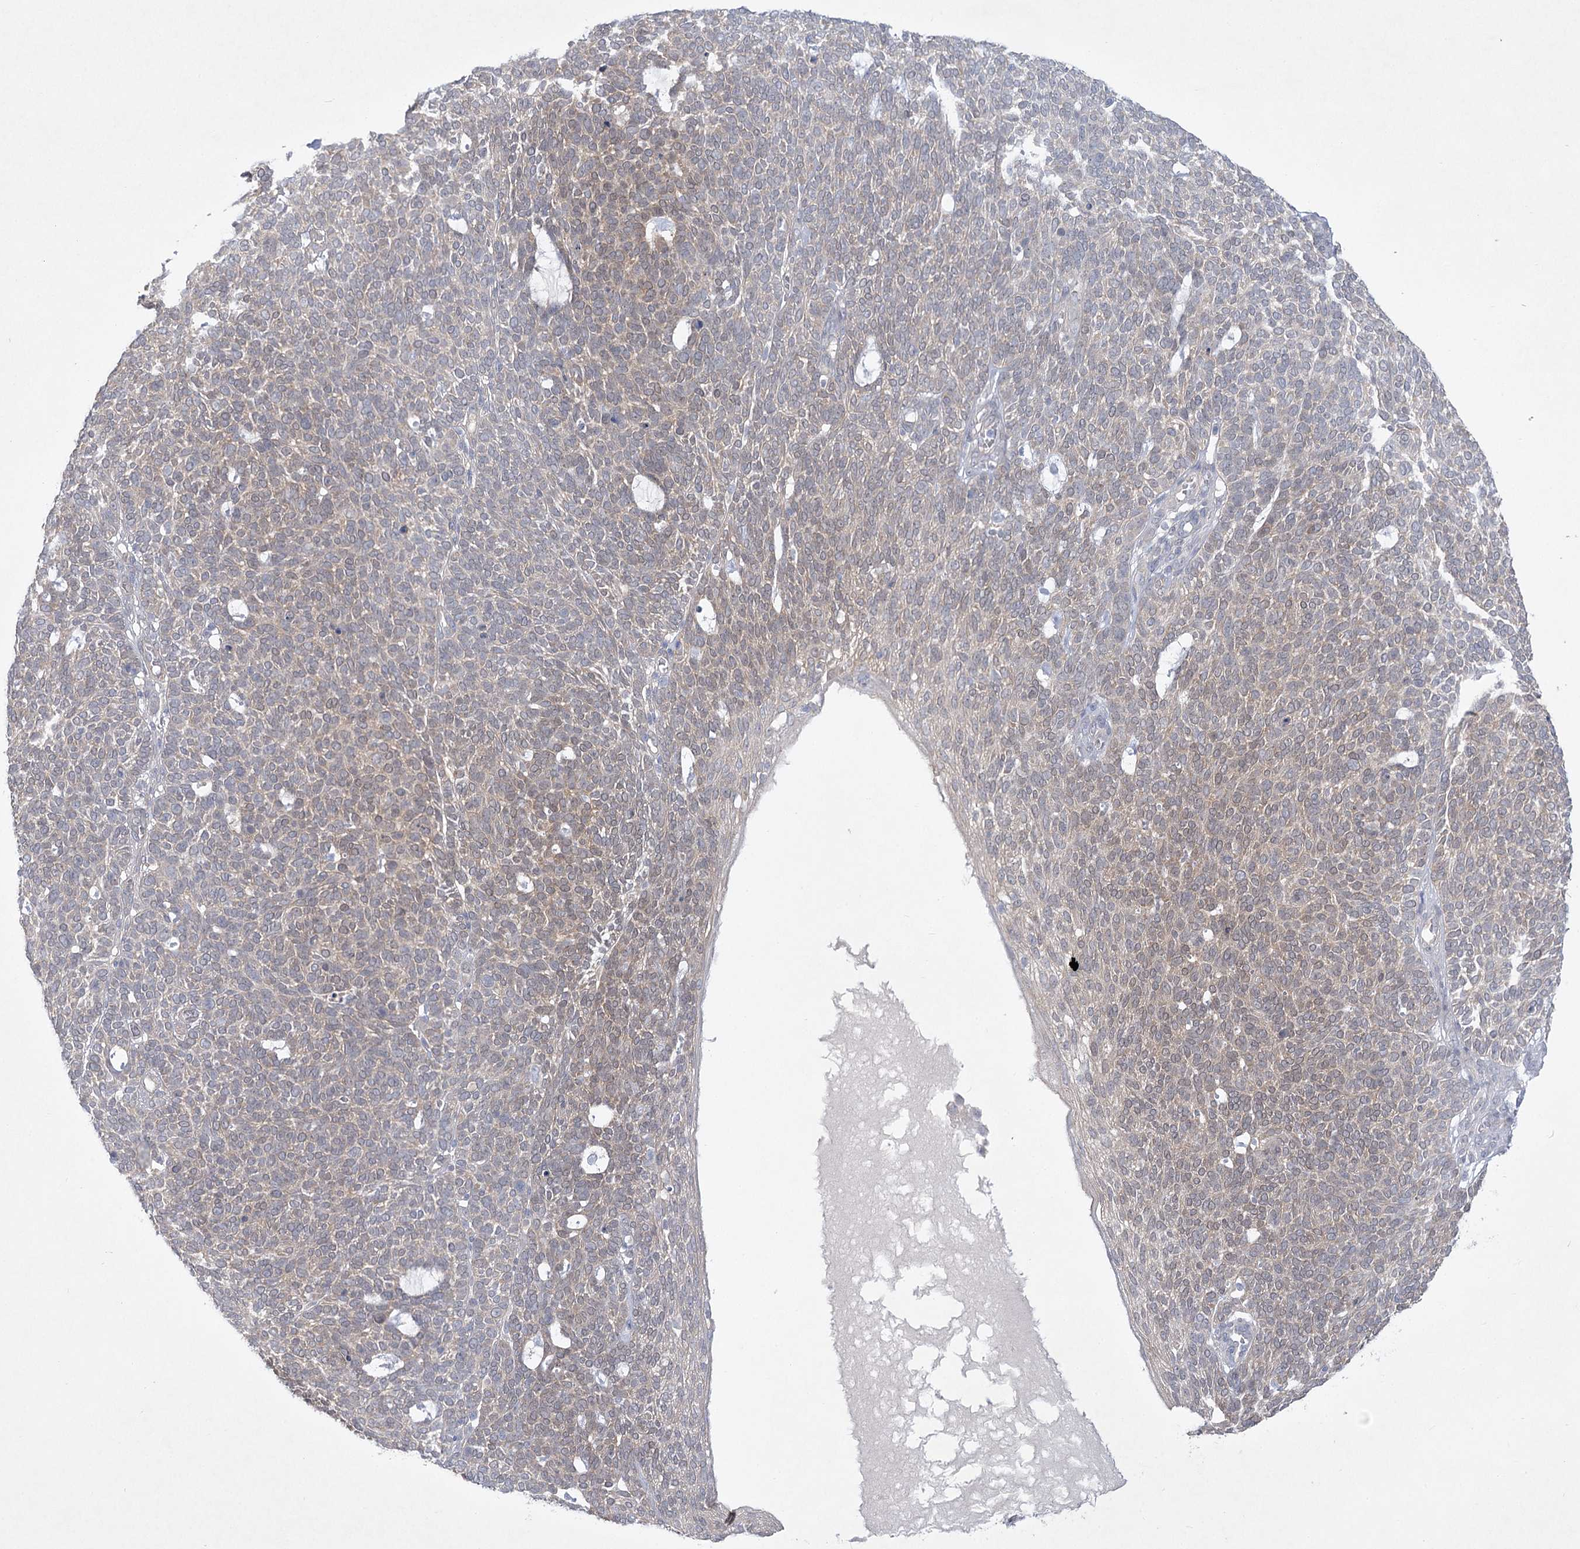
{"staining": {"intensity": "weak", "quantity": "25%-75%", "location": "cytoplasmic/membranous"}, "tissue": "skin cancer", "cell_type": "Tumor cells", "image_type": "cancer", "snomed": [{"axis": "morphology", "description": "Squamous cell carcinoma, NOS"}, {"axis": "topography", "description": "Skin"}], "caption": "Protein expression analysis of squamous cell carcinoma (skin) shows weak cytoplasmic/membranous positivity in about 25%-75% of tumor cells. The protein of interest is stained brown, and the nuclei are stained in blue (DAB (3,3'-diaminobenzidine) IHC with brightfield microscopy, high magnification).", "gene": "AAMDC", "patient": {"sex": "female", "age": 90}}